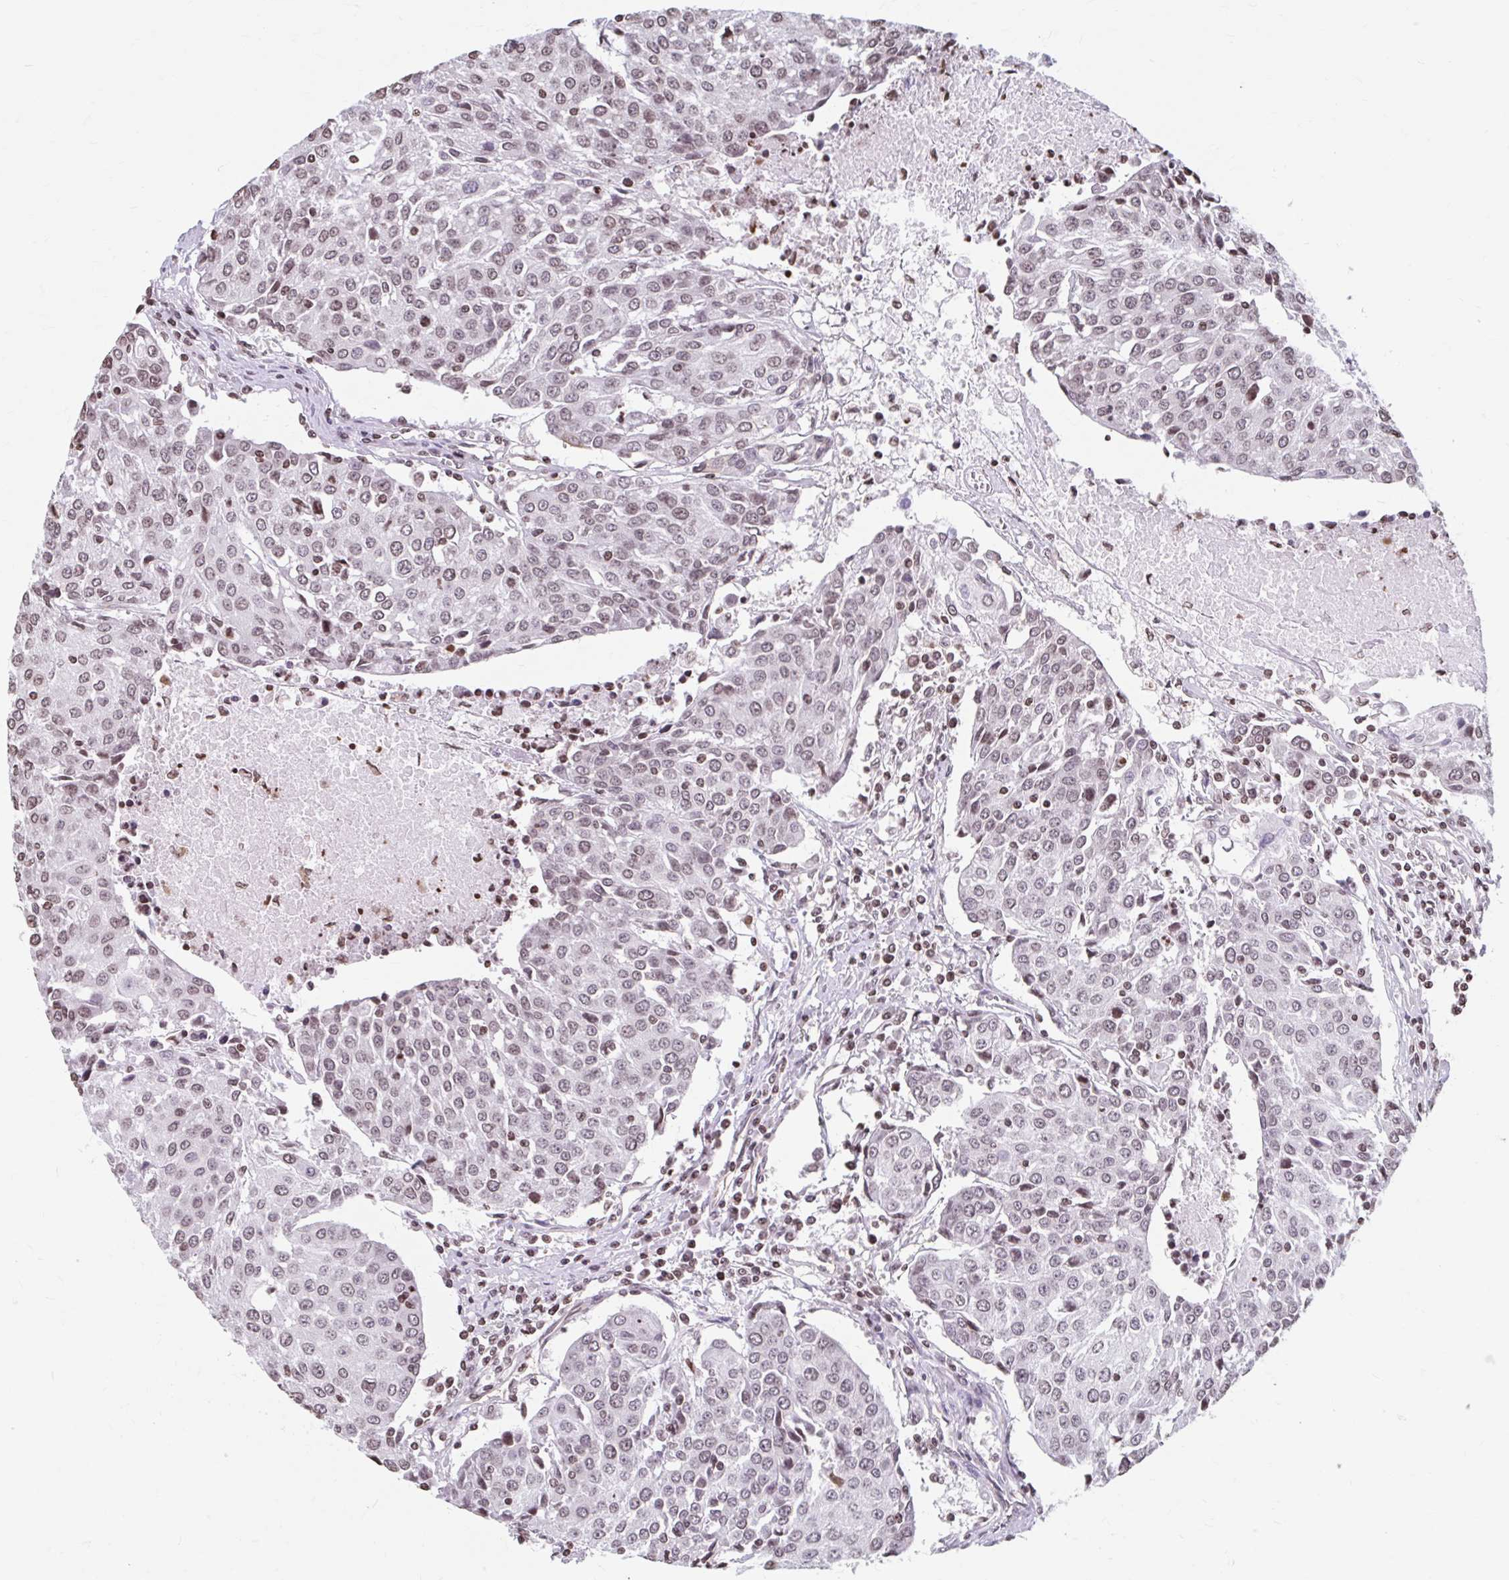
{"staining": {"intensity": "moderate", "quantity": "25%-75%", "location": "nuclear"}, "tissue": "urothelial cancer", "cell_type": "Tumor cells", "image_type": "cancer", "snomed": [{"axis": "morphology", "description": "Urothelial carcinoma, High grade"}, {"axis": "topography", "description": "Urinary bladder"}], "caption": "Immunohistochemistry (IHC) photomicrograph of neoplastic tissue: human high-grade urothelial carcinoma stained using IHC demonstrates medium levels of moderate protein expression localized specifically in the nuclear of tumor cells, appearing as a nuclear brown color.", "gene": "ORC3", "patient": {"sex": "female", "age": 85}}